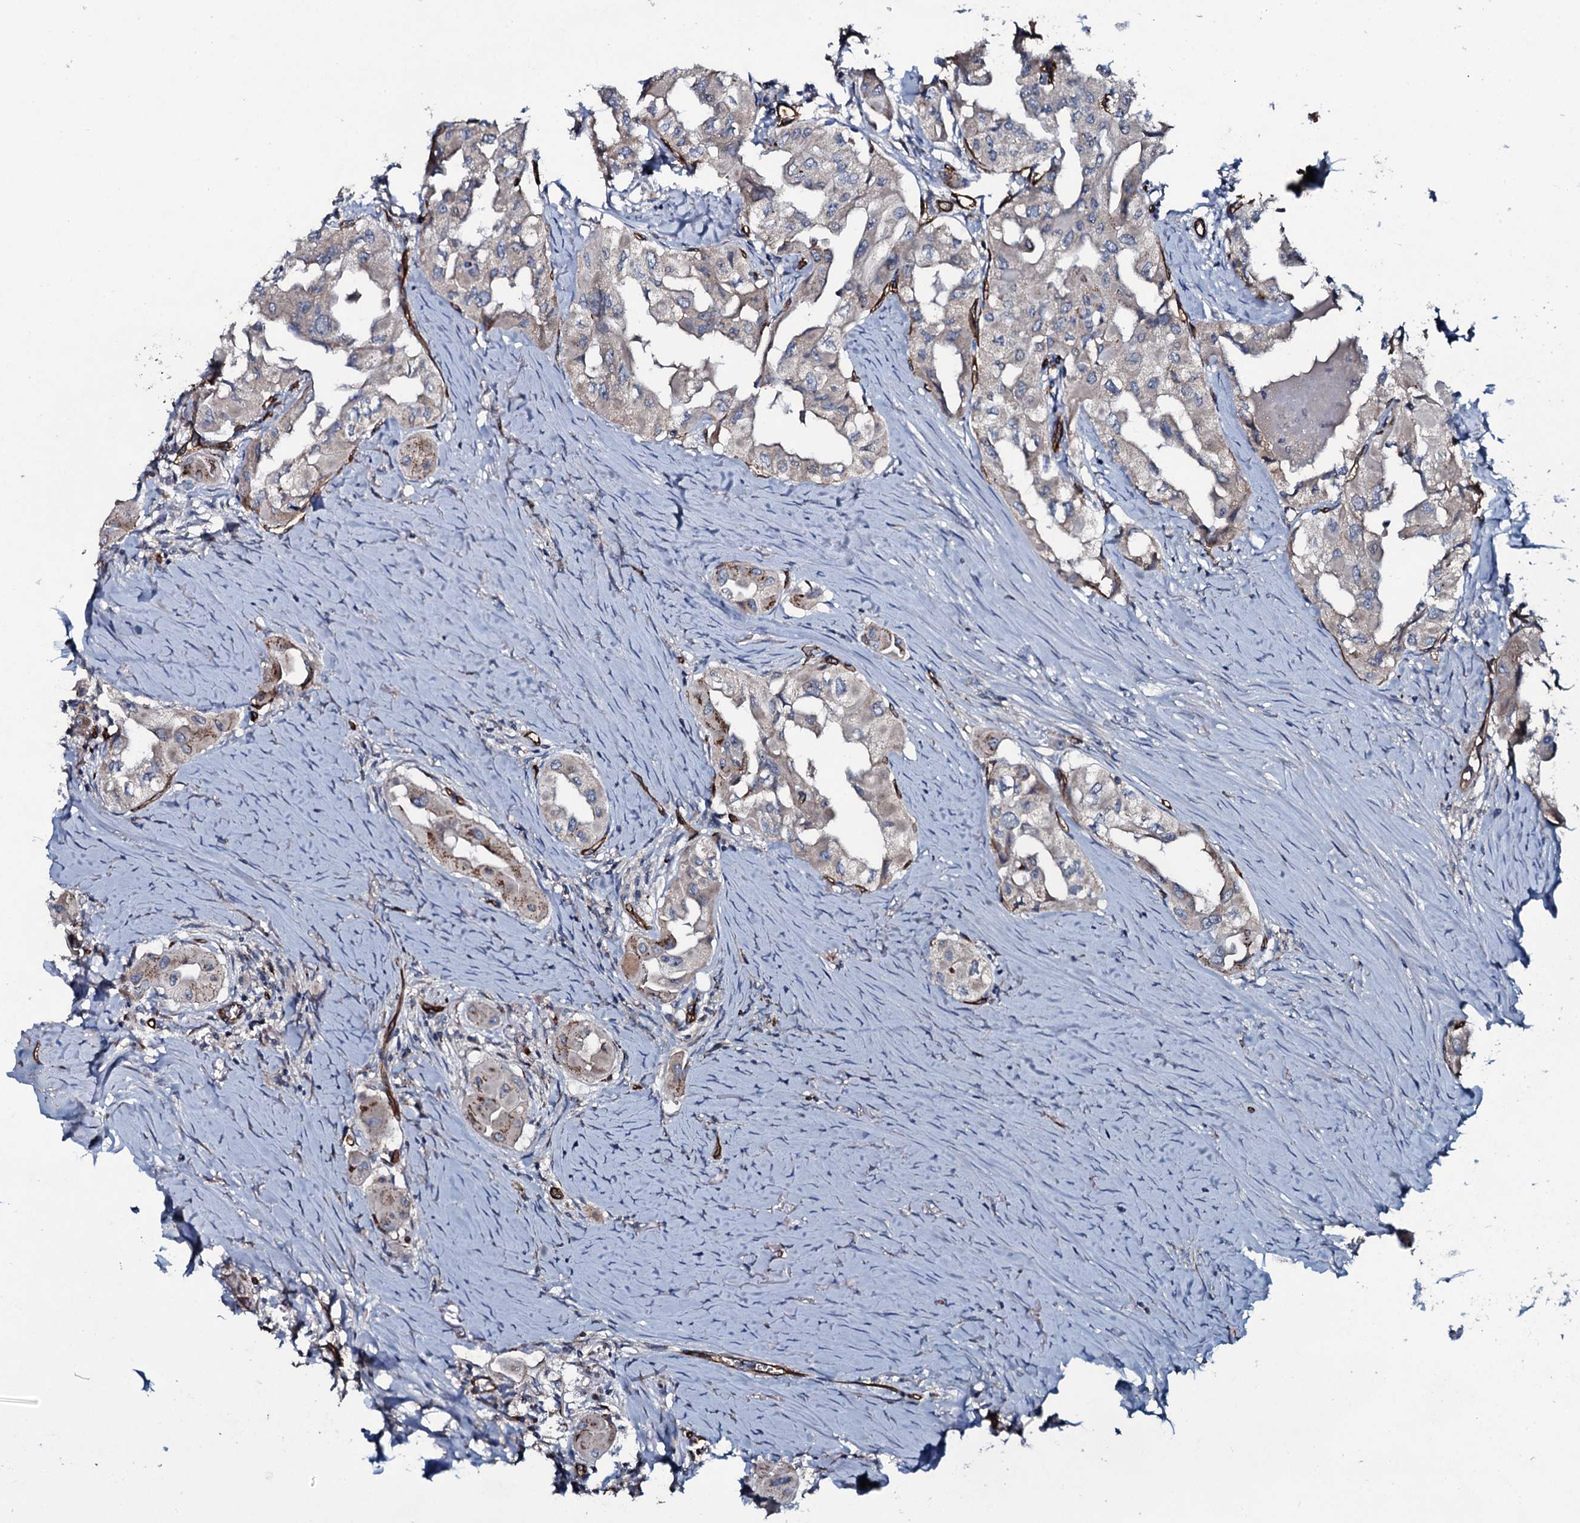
{"staining": {"intensity": "moderate", "quantity": "<25%", "location": "cytoplasmic/membranous"}, "tissue": "thyroid cancer", "cell_type": "Tumor cells", "image_type": "cancer", "snomed": [{"axis": "morphology", "description": "Papillary adenocarcinoma, NOS"}, {"axis": "topography", "description": "Thyroid gland"}], "caption": "Thyroid cancer stained with a protein marker exhibits moderate staining in tumor cells.", "gene": "CLEC14A", "patient": {"sex": "female", "age": 59}}